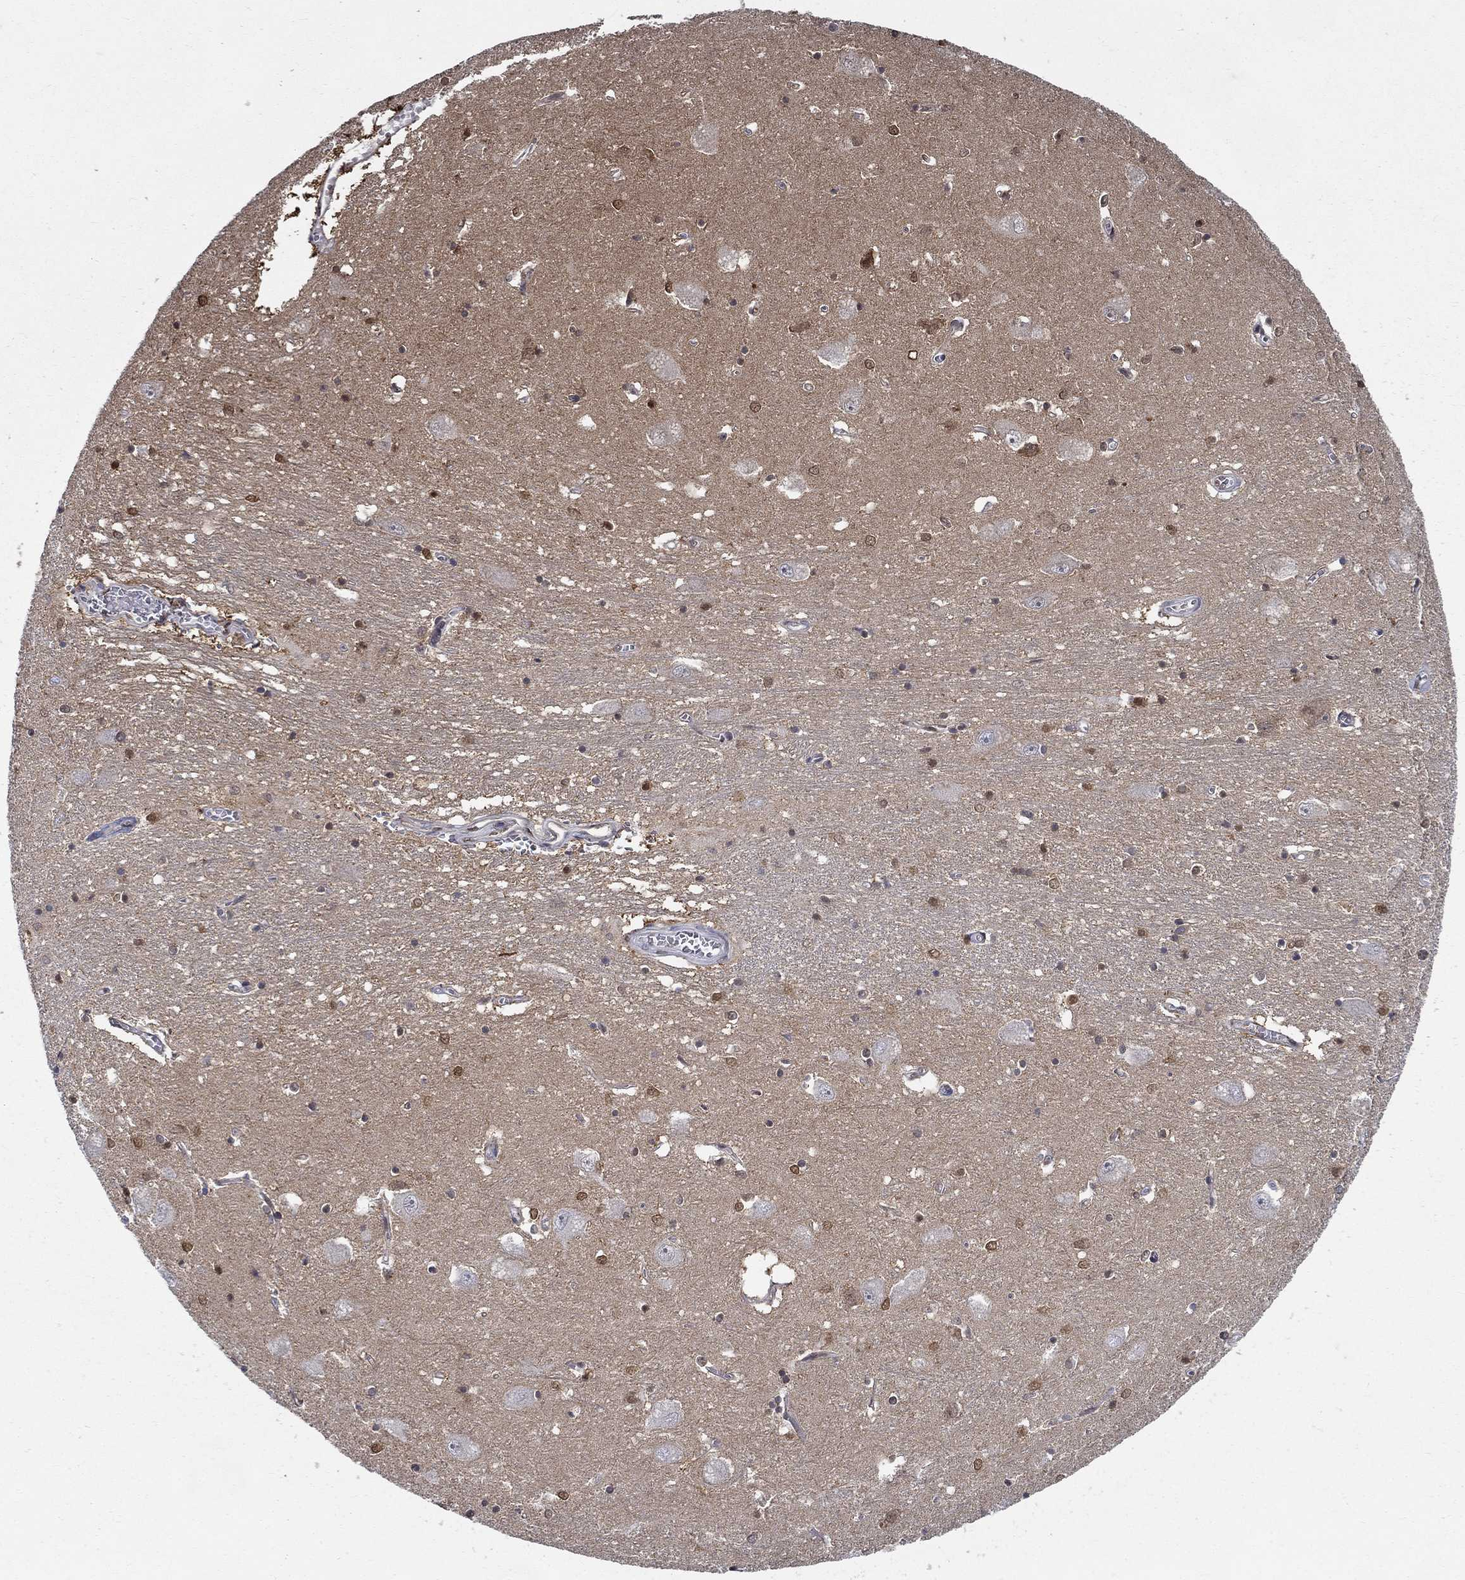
{"staining": {"intensity": "moderate", "quantity": "<25%", "location": "nuclear"}, "tissue": "caudate", "cell_type": "Glial cells", "image_type": "normal", "snomed": [{"axis": "morphology", "description": "Normal tissue, NOS"}, {"axis": "topography", "description": "Lateral ventricle wall"}], "caption": "Immunohistochemistry (IHC) image of benign caudate: caudate stained using immunohistochemistry (IHC) displays low levels of moderate protein expression localized specifically in the nuclear of glial cells, appearing as a nuclear brown color.", "gene": "ZNF594", "patient": {"sex": "male", "age": 54}}